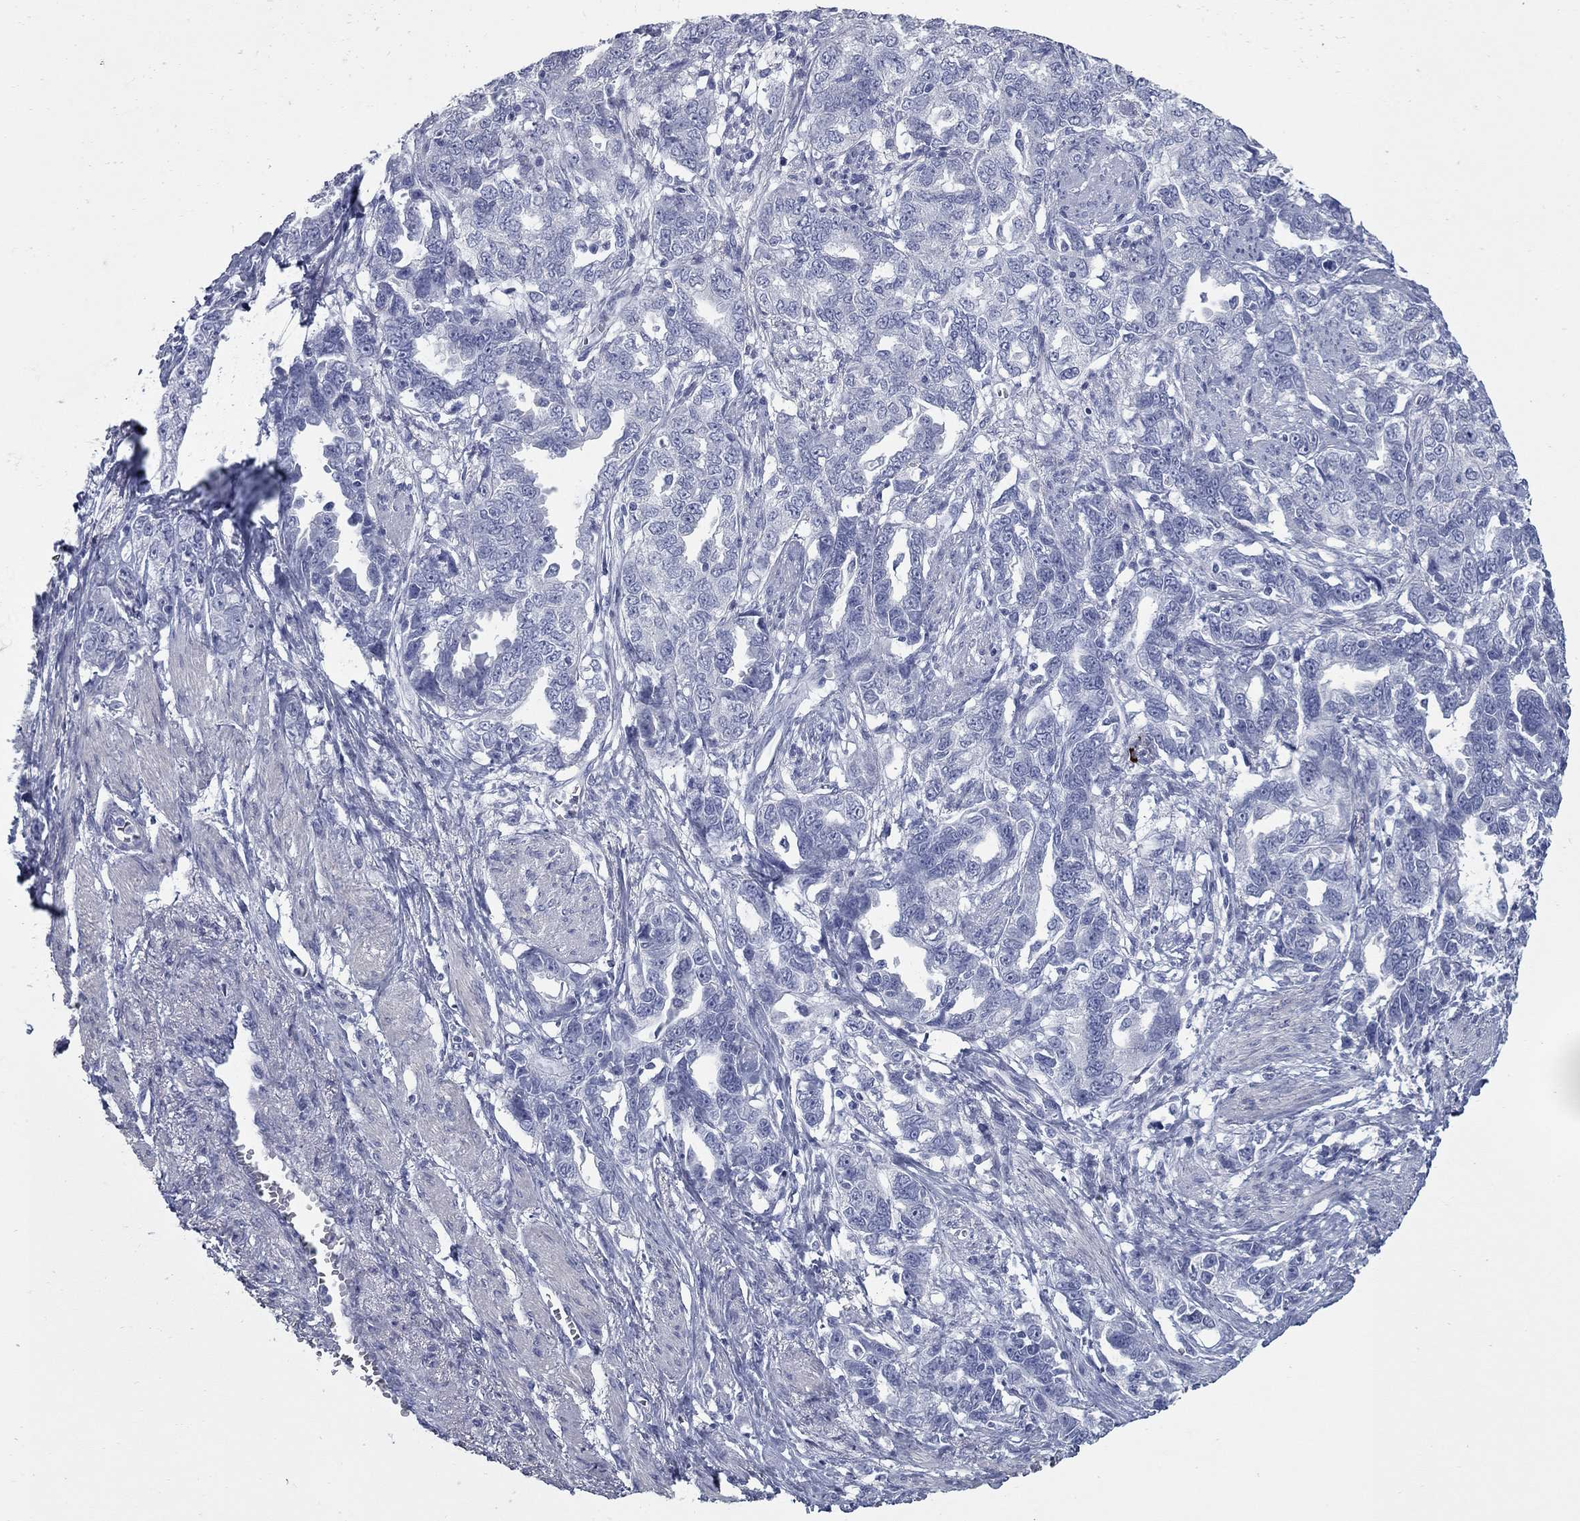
{"staining": {"intensity": "negative", "quantity": "none", "location": "none"}, "tissue": "ovarian cancer", "cell_type": "Tumor cells", "image_type": "cancer", "snomed": [{"axis": "morphology", "description": "Cystadenocarcinoma, serous, NOS"}, {"axis": "topography", "description": "Ovary"}], "caption": "This is an IHC micrograph of serous cystadenocarcinoma (ovarian). There is no staining in tumor cells.", "gene": "KIRREL2", "patient": {"sex": "female", "age": 51}}